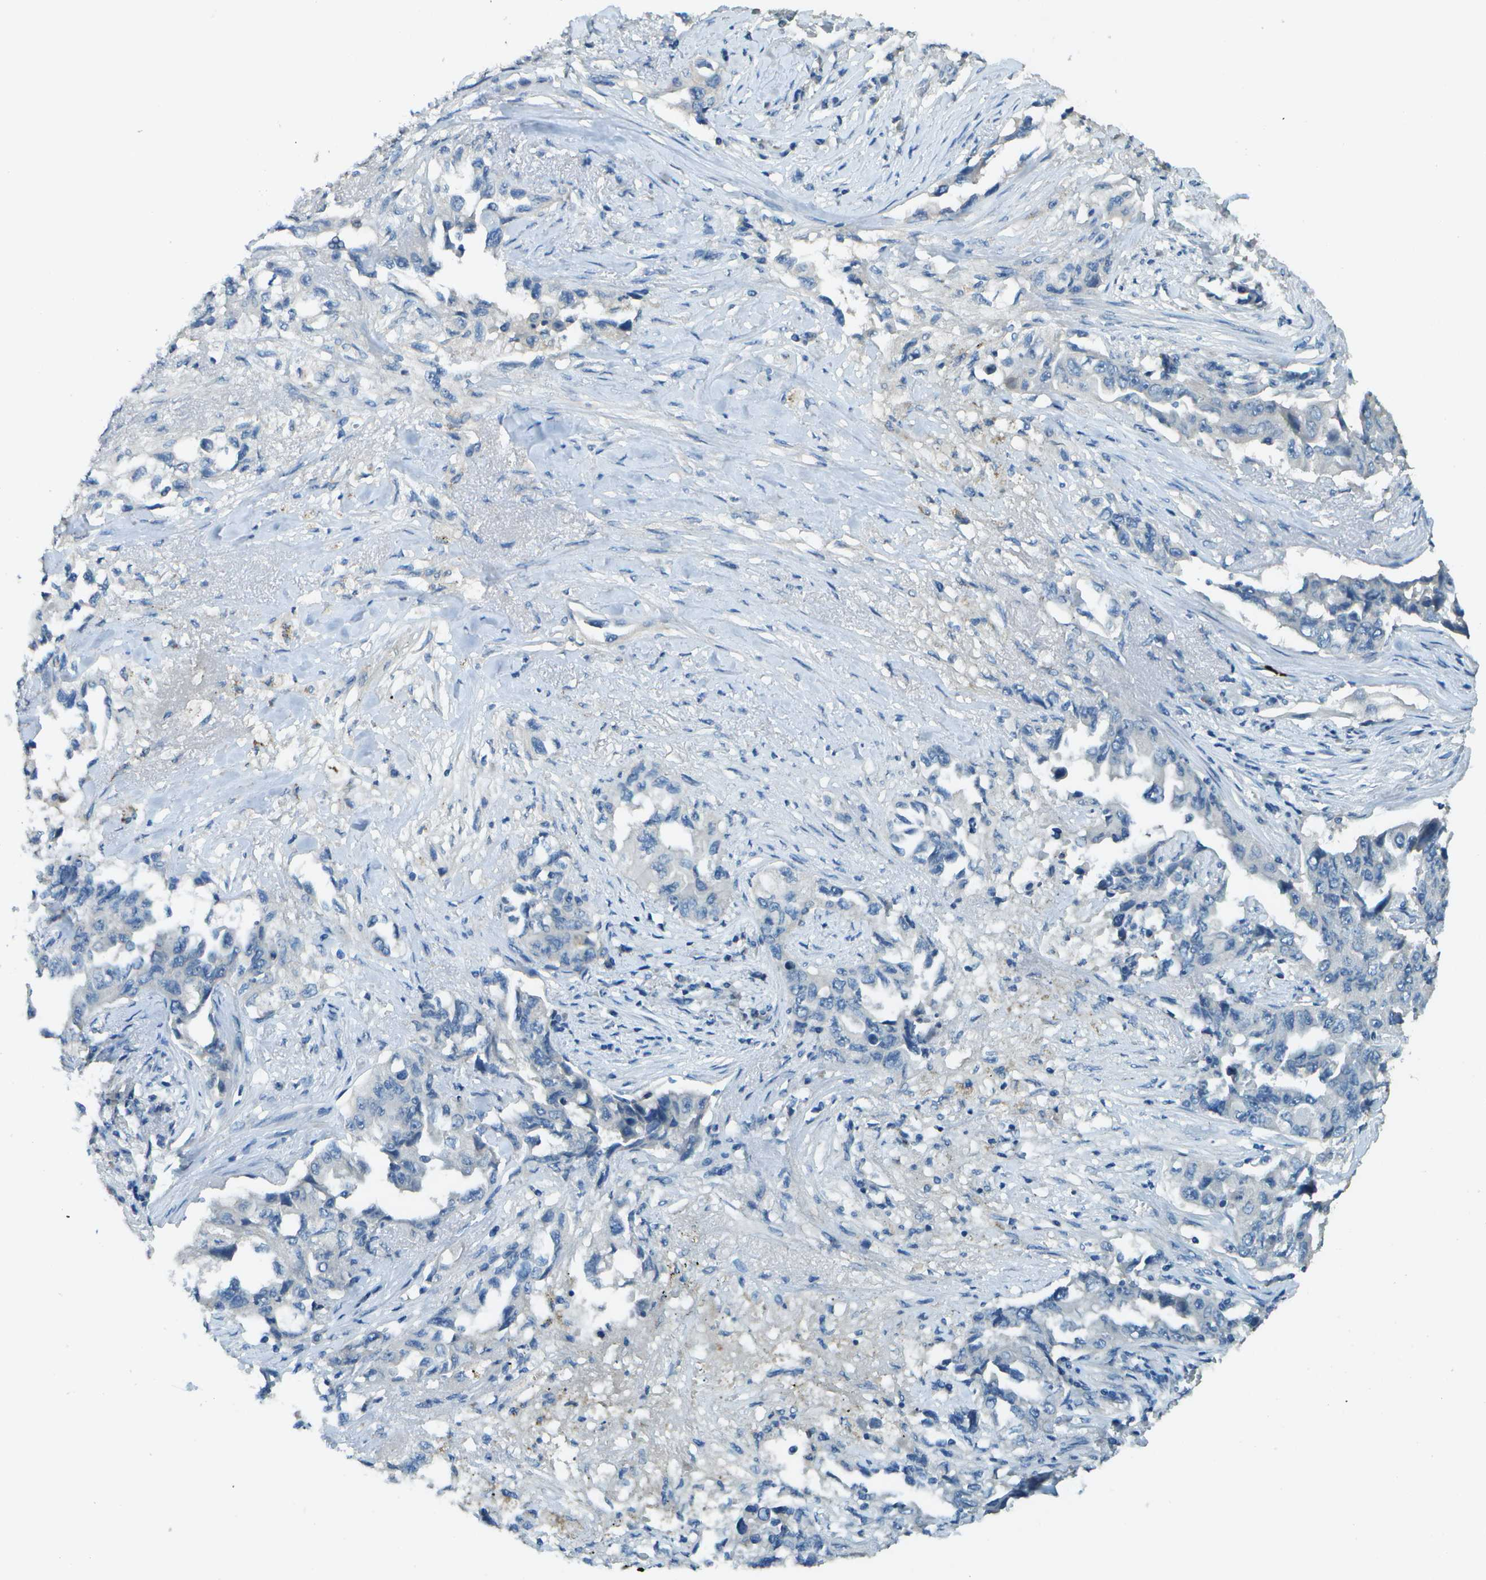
{"staining": {"intensity": "negative", "quantity": "none", "location": "none"}, "tissue": "lung cancer", "cell_type": "Tumor cells", "image_type": "cancer", "snomed": [{"axis": "morphology", "description": "Adenocarcinoma, NOS"}, {"axis": "topography", "description": "Lung"}], "caption": "Image shows no significant protein positivity in tumor cells of lung cancer (adenocarcinoma). (DAB IHC with hematoxylin counter stain).", "gene": "LGI2", "patient": {"sex": "female", "age": 51}}